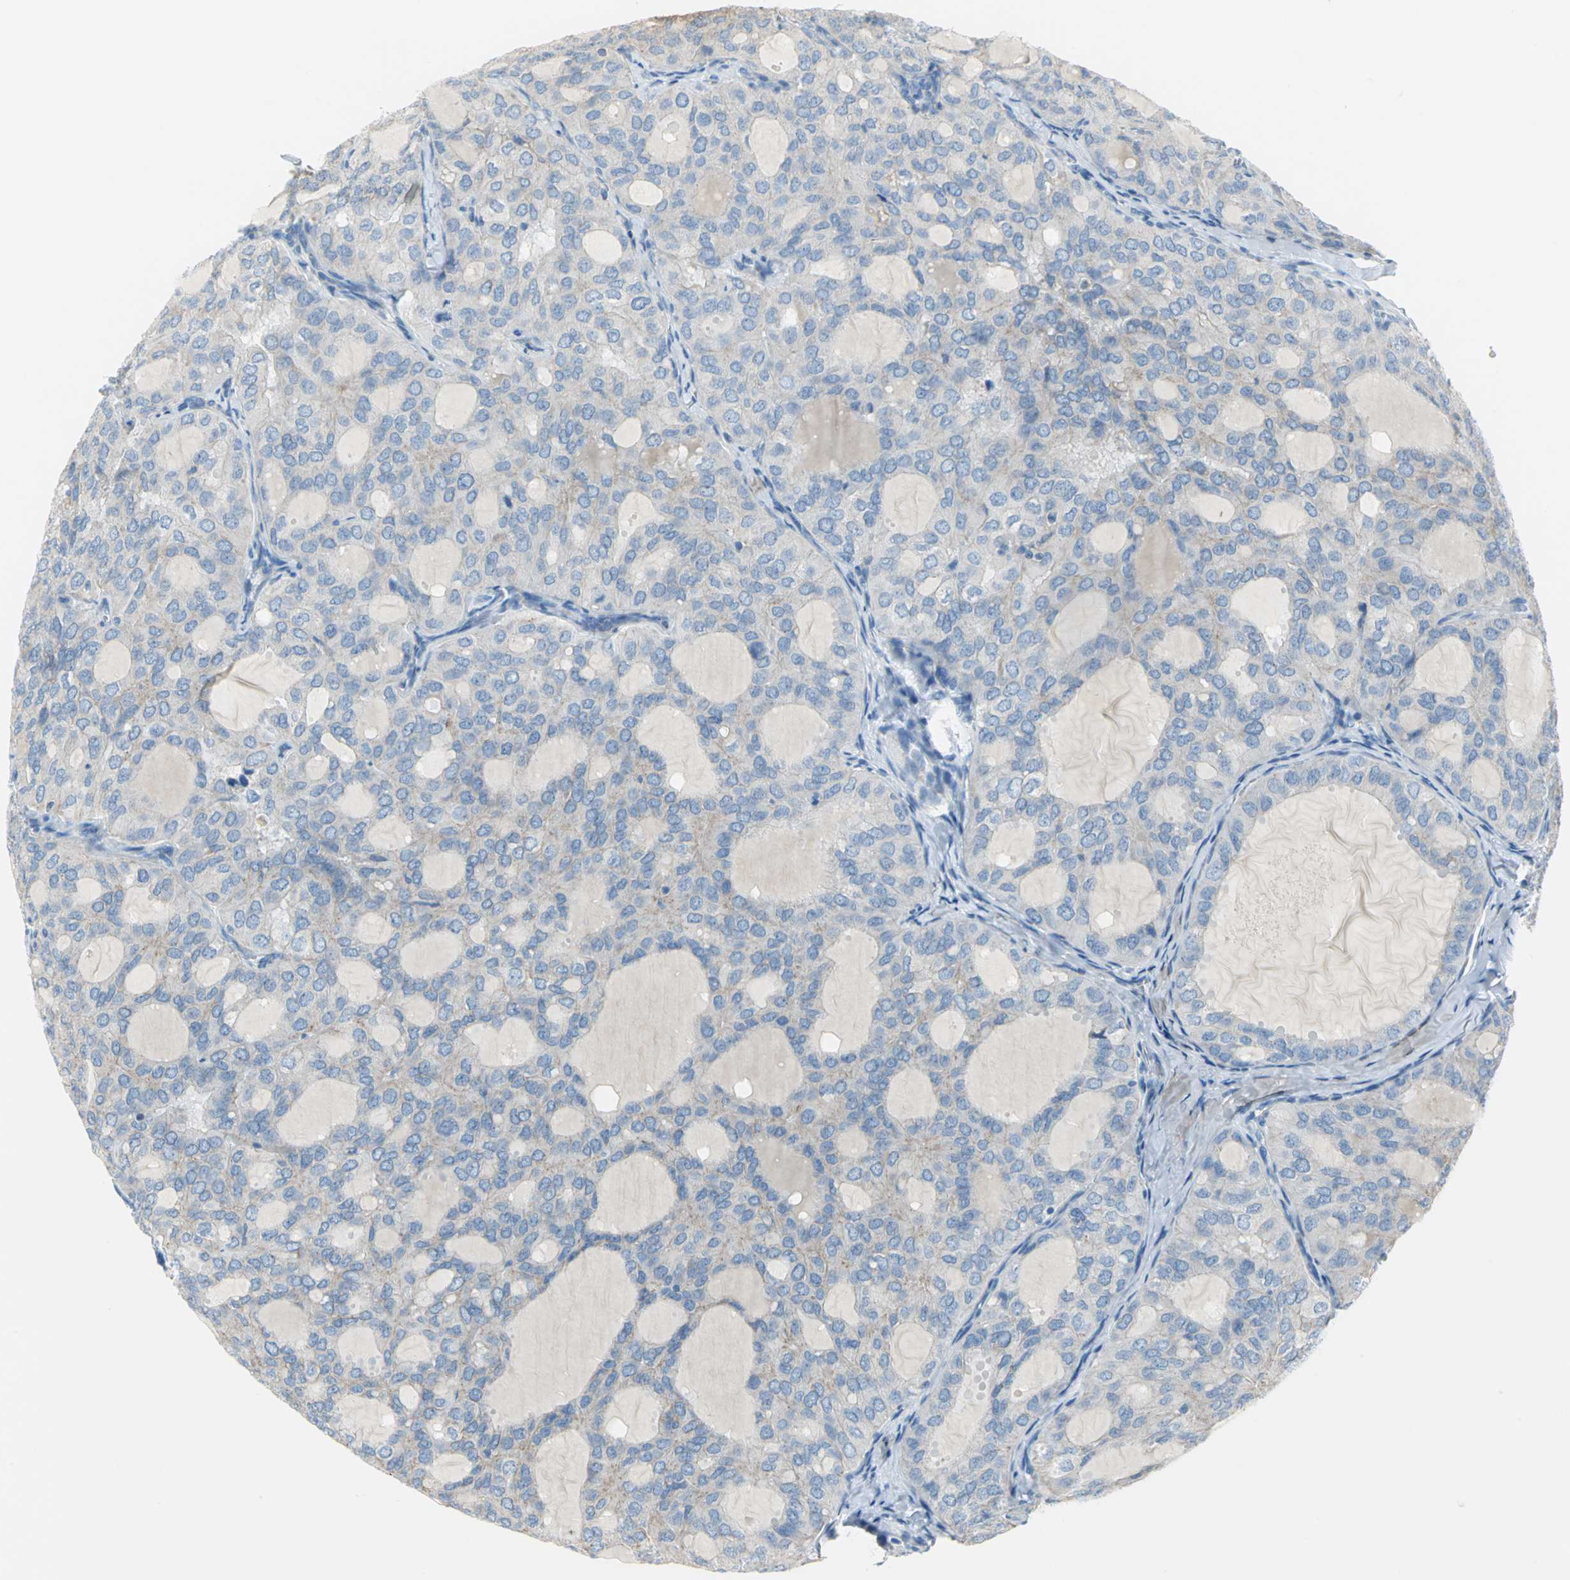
{"staining": {"intensity": "negative", "quantity": "none", "location": "none"}, "tissue": "thyroid cancer", "cell_type": "Tumor cells", "image_type": "cancer", "snomed": [{"axis": "morphology", "description": "Follicular adenoma carcinoma, NOS"}, {"axis": "topography", "description": "Thyroid gland"}], "caption": "Immunohistochemistry (IHC) of human thyroid cancer shows no staining in tumor cells. The staining was performed using DAB to visualize the protein expression in brown, while the nuclei were stained in blue with hematoxylin (Magnification: 20x).", "gene": "ALOX15", "patient": {"sex": "male", "age": 75}}